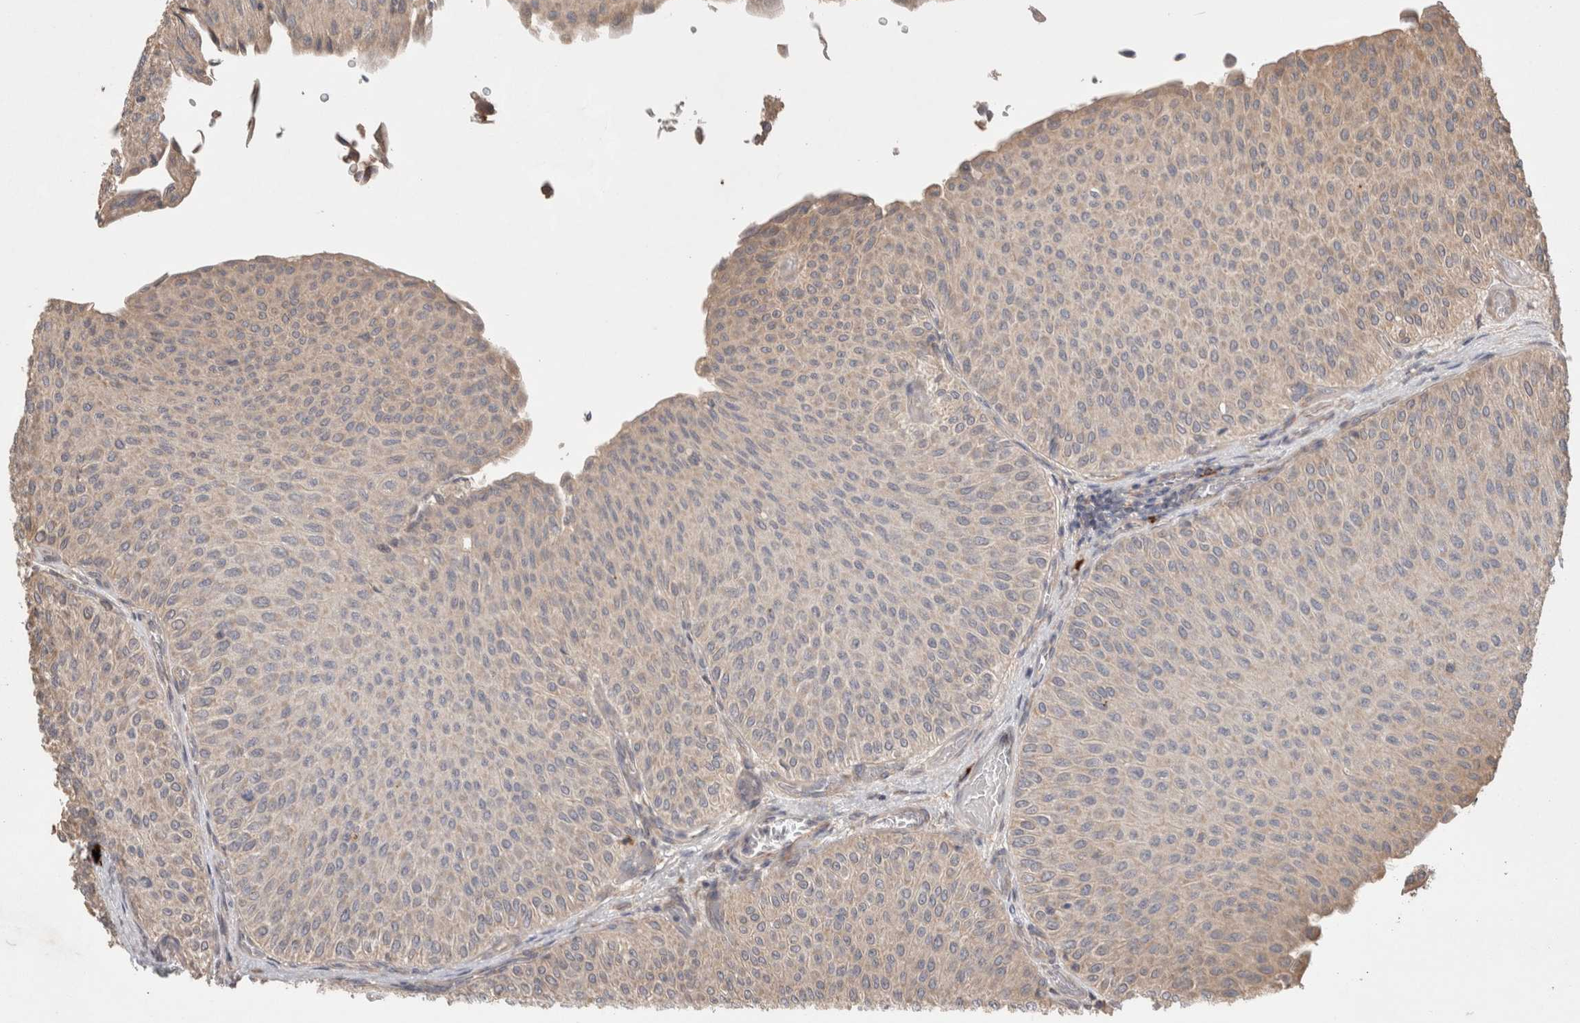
{"staining": {"intensity": "weak", "quantity": "25%-75%", "location": "cytoplasmic/membranous"}, "tissue": "urothelial cancer", "cell_type": "Tumor cells", "image_type": "cancer", "snomed": [{"axis": "morphology", "description": "Urothelial carcinoma, Low grade"}, {"axis": "topography", "description": "Urinary bladder"}], "caption": "Immunohistochemistry (IHC) histopathology image of neoplastic tissue: human urothelial cancer stained using immunohistochemistry reveals low levels of weak protein expression localized specifically in the cytoplasmic/membranous of tumor cells, appearing as a cytoplasmic/membranous brown color.", "gene": "HROB", "patient": {"sex": "male", "age": 78}}